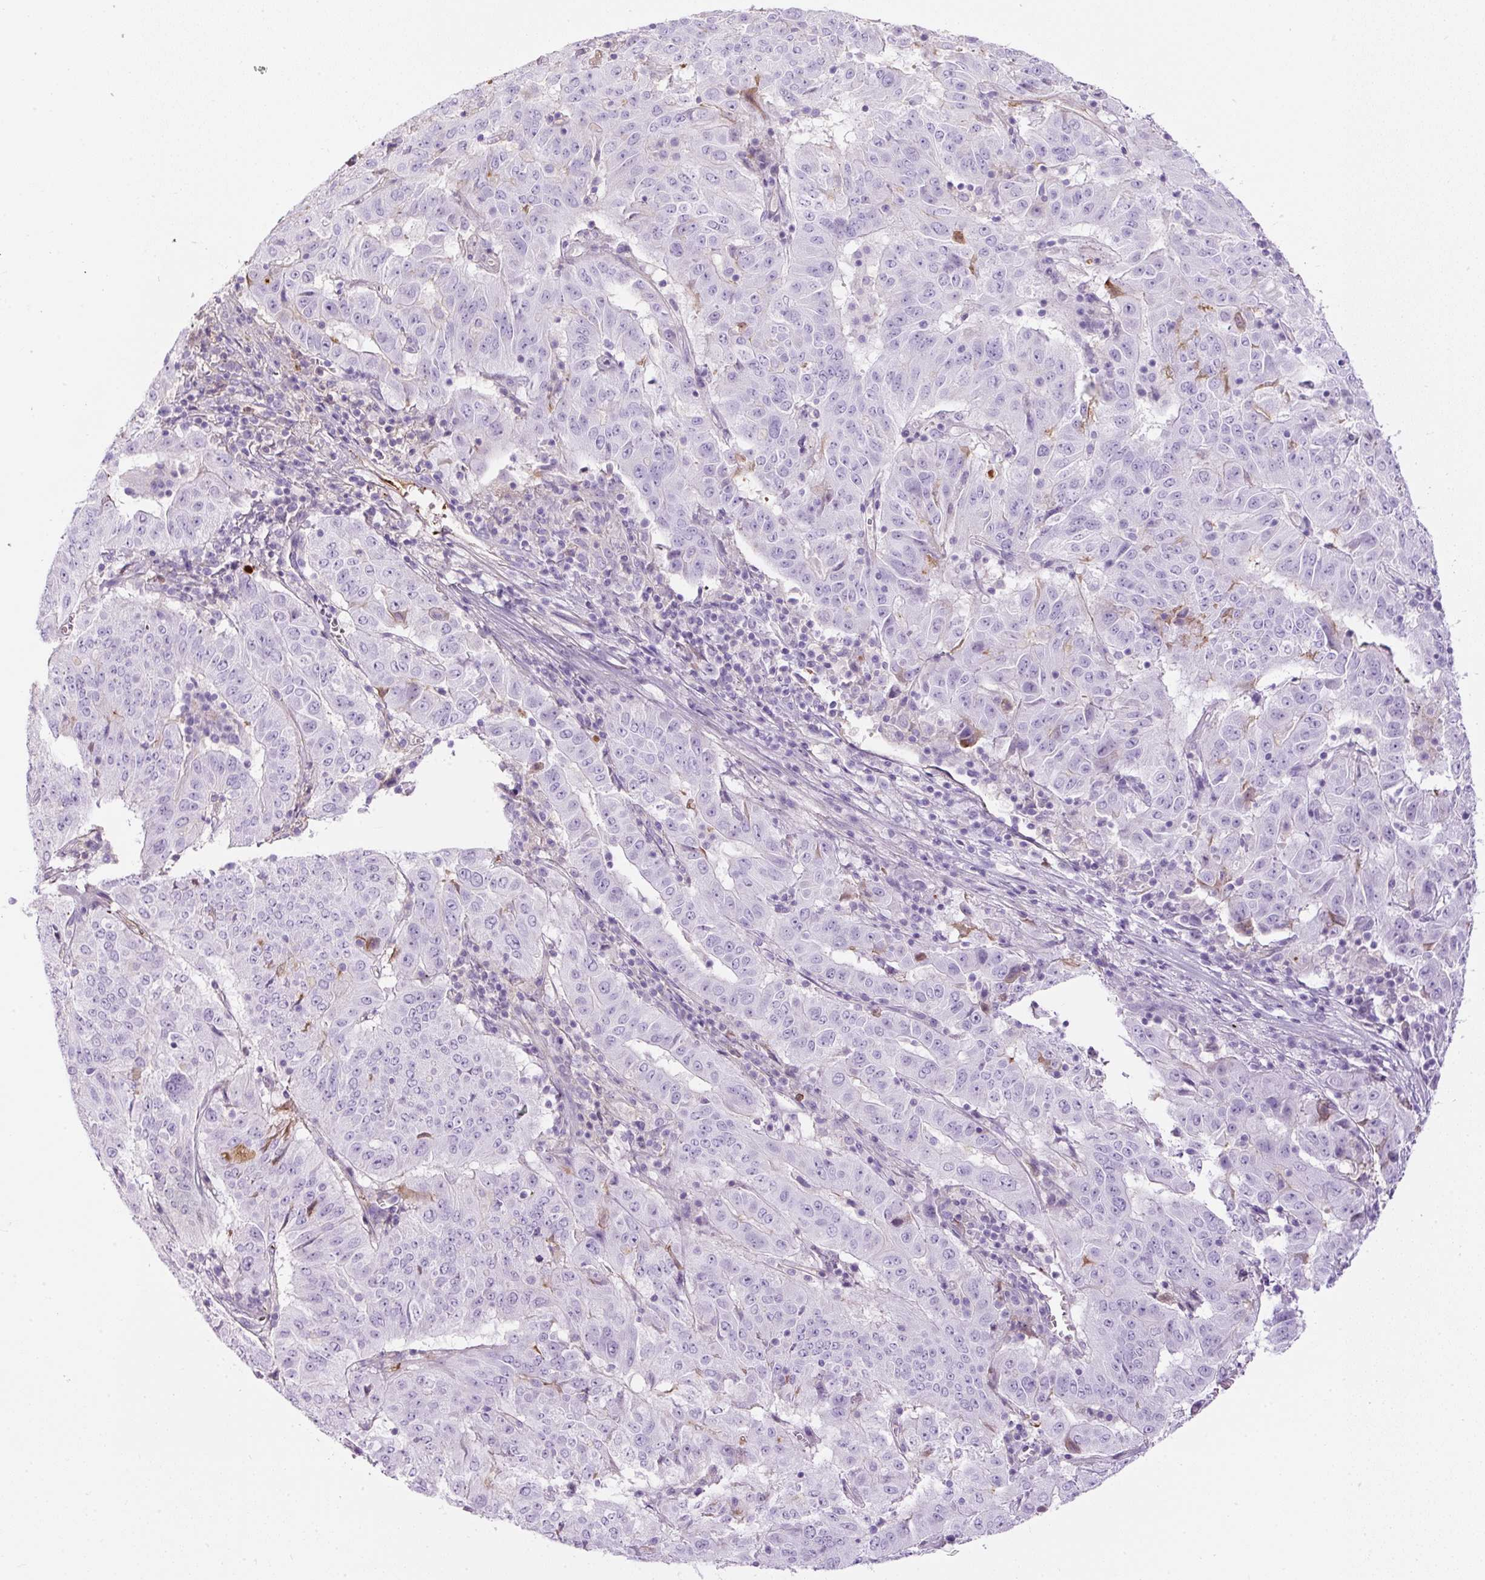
{"staining": {"intensity": "negative", "quantity": "none", "location": "none"}, "tissue": "pancreatic cancer", "cell_type": "Tumor cells", "image_type": "cancer", "snomed": [{"axis": "morphology", "description": "Adenocarcinoma, NOS"}, {"axis": "topography", "description": "Pancreas"}], "caption": "A histopathology image of pancreatic adenocarcinoma stained for a protein shows no brown staining in tumor cells.", "gene": "APOA1", "patient": {"sex": "male", "age": 63}}